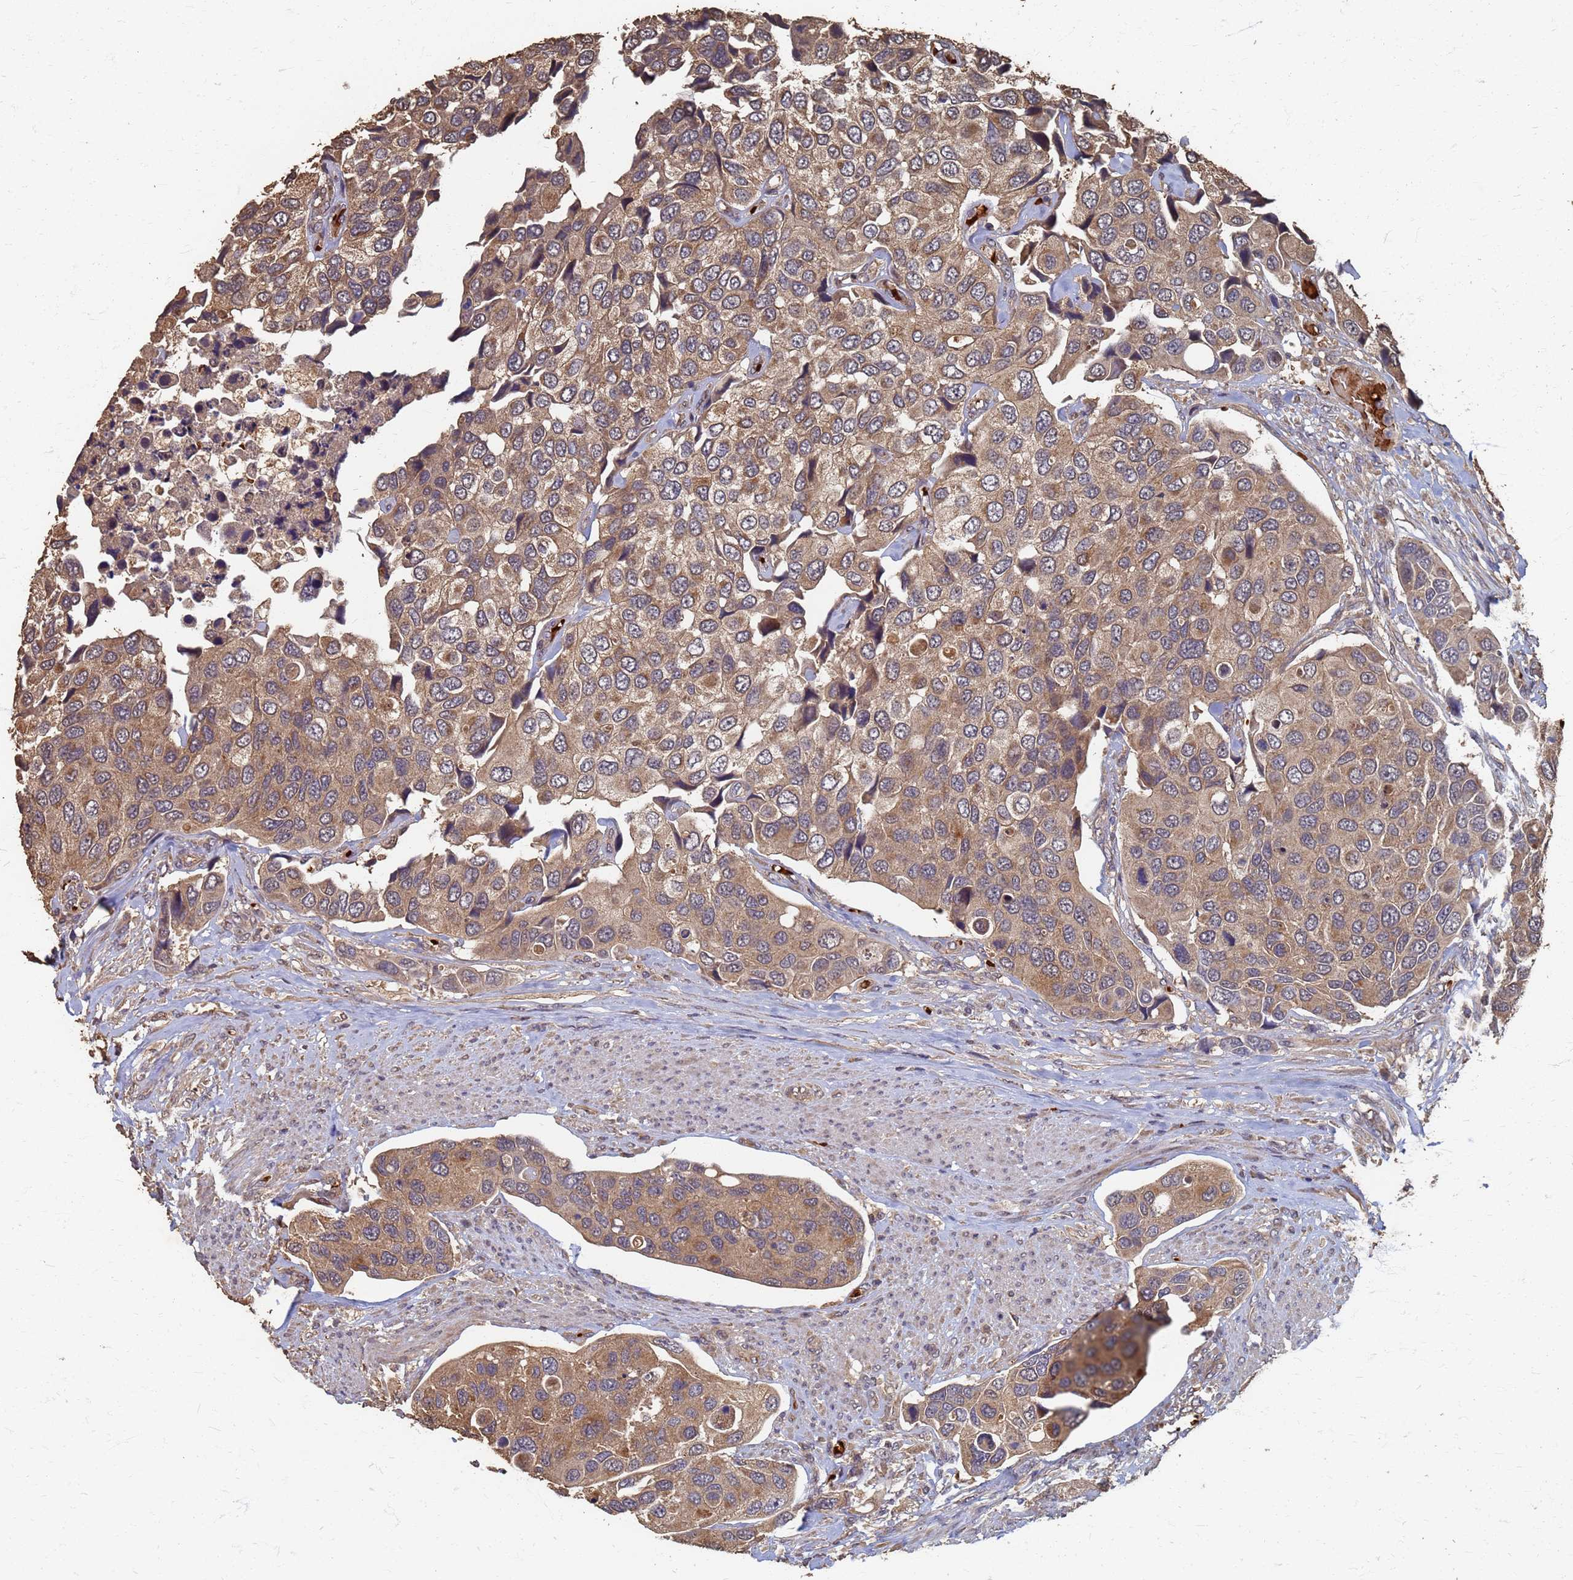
{"staining": {"intensity": "moderate", "quantity": ">75%", "location": "cytoplasmic/membranous"}, "tissue": "urothelial cancer", "cell_type": "Tumor cells", "image_type": "cancer", "snomed": [{"axis": "morphology", "description": "Urothelial carcinoma, High grade"}, {"axis": "topography", "description": "Urinary bladder"}], "caption": "The image exhibits immunohistochemical staining of urothelial cancer. There is moderate cytoplasmic/membranous expression is seen in approximately >75% of tumor cells. Nuclei are stained in blue.", "gene": "DPH5", "patient": {"sex": "male", "age": 74}}